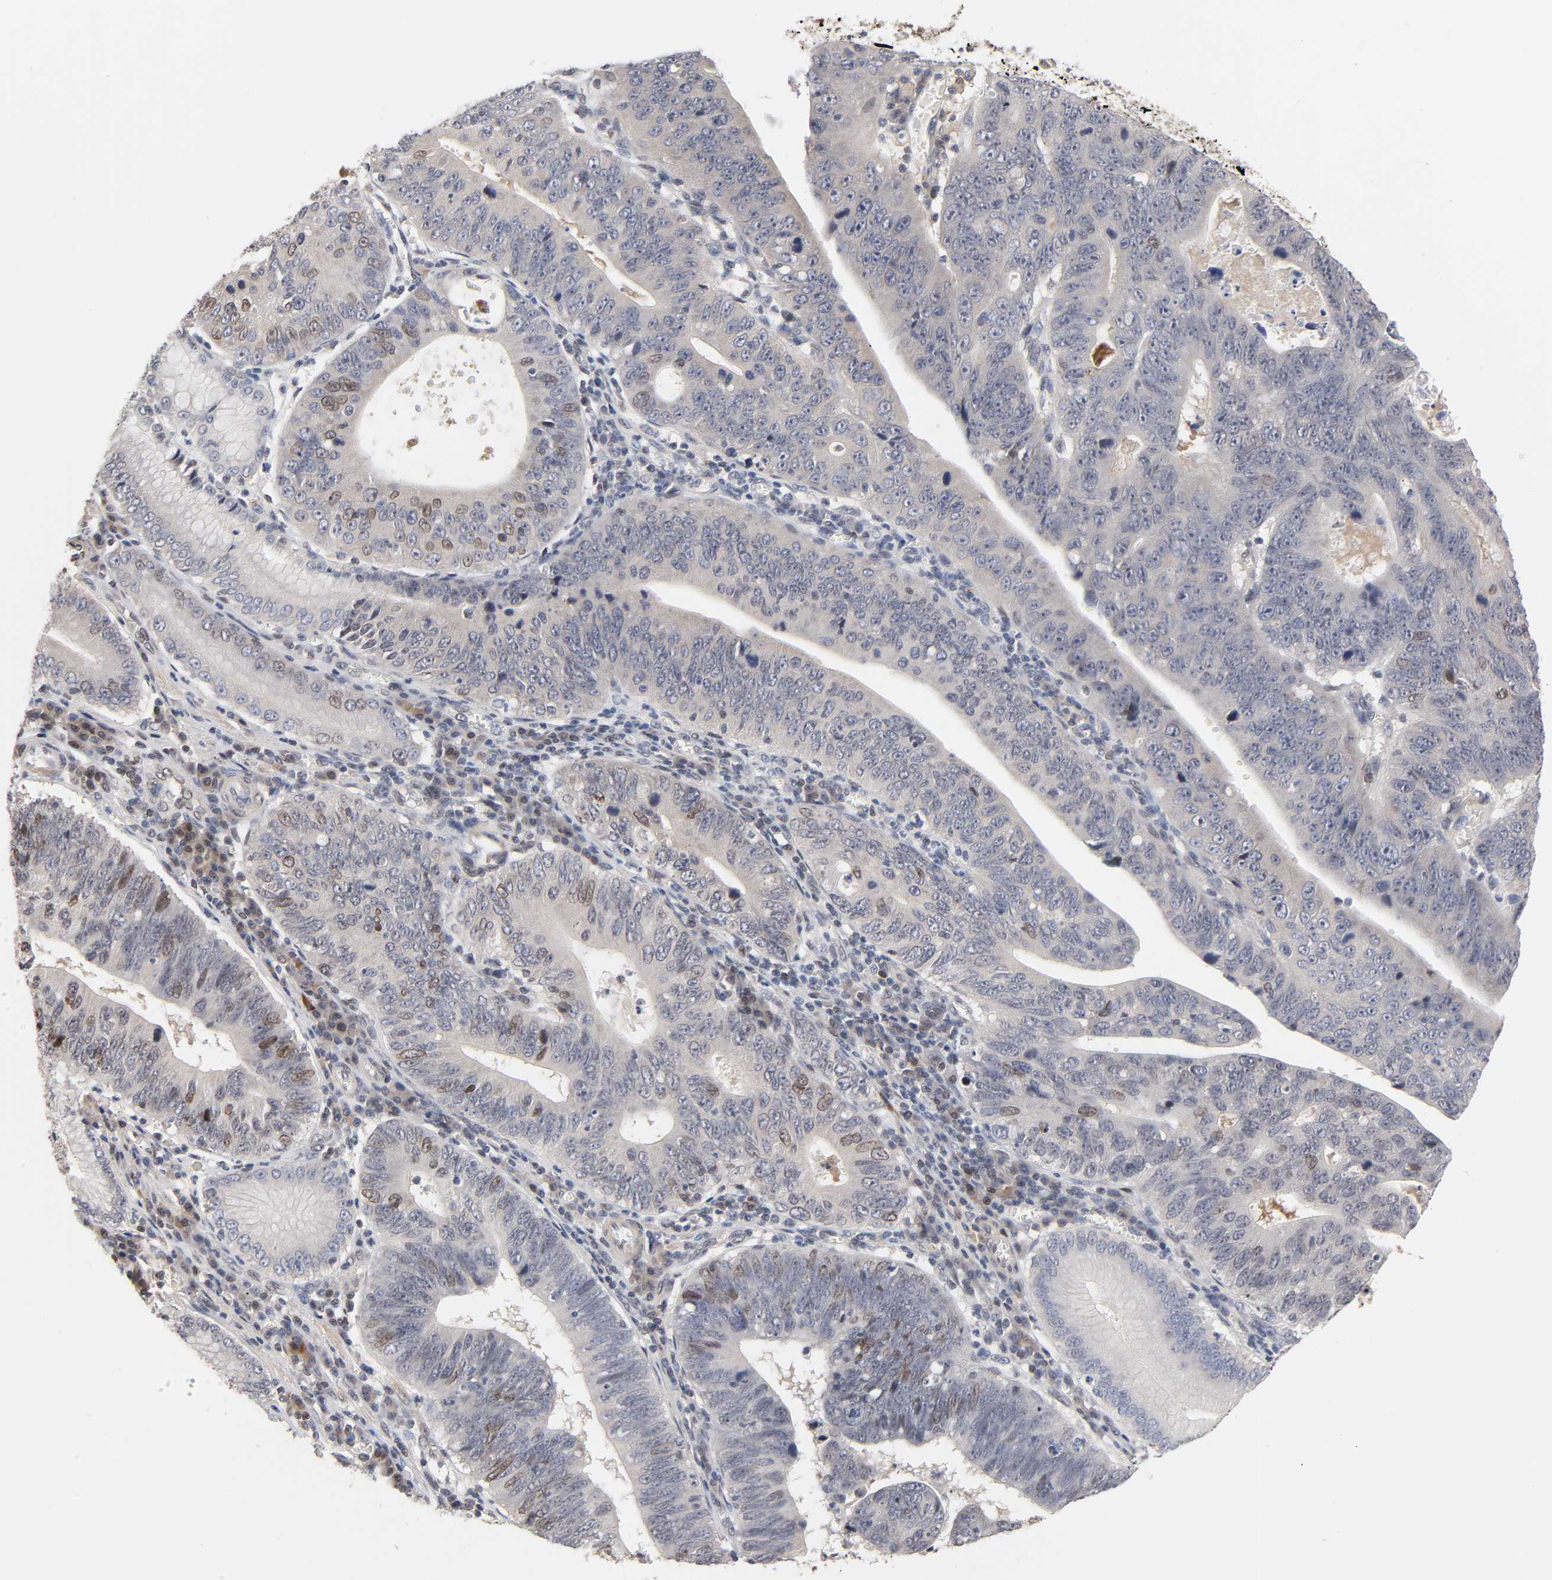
{"staining": {"intensity": "moderate", "quantity": "<25%", "location": "cytoplasmic/membranous,nuclear"}, "tissue": "stomach cancer", "cell_type": "Tumor cells", "image_type": "cancer", "snomed": [{"axis": "morphology", "description": "Adenocarcinoma, NOS"}, {"axis": "topography", "description": "Stomach"}], "caption": "Moderate cytoplasmic/membranous and nuclear expression is identified in approximately <25% of tumor cells in stomach cancer (adenocarcinoma).", "gene": "CPN2", "patient": {"sex": "male", "age": 59}}